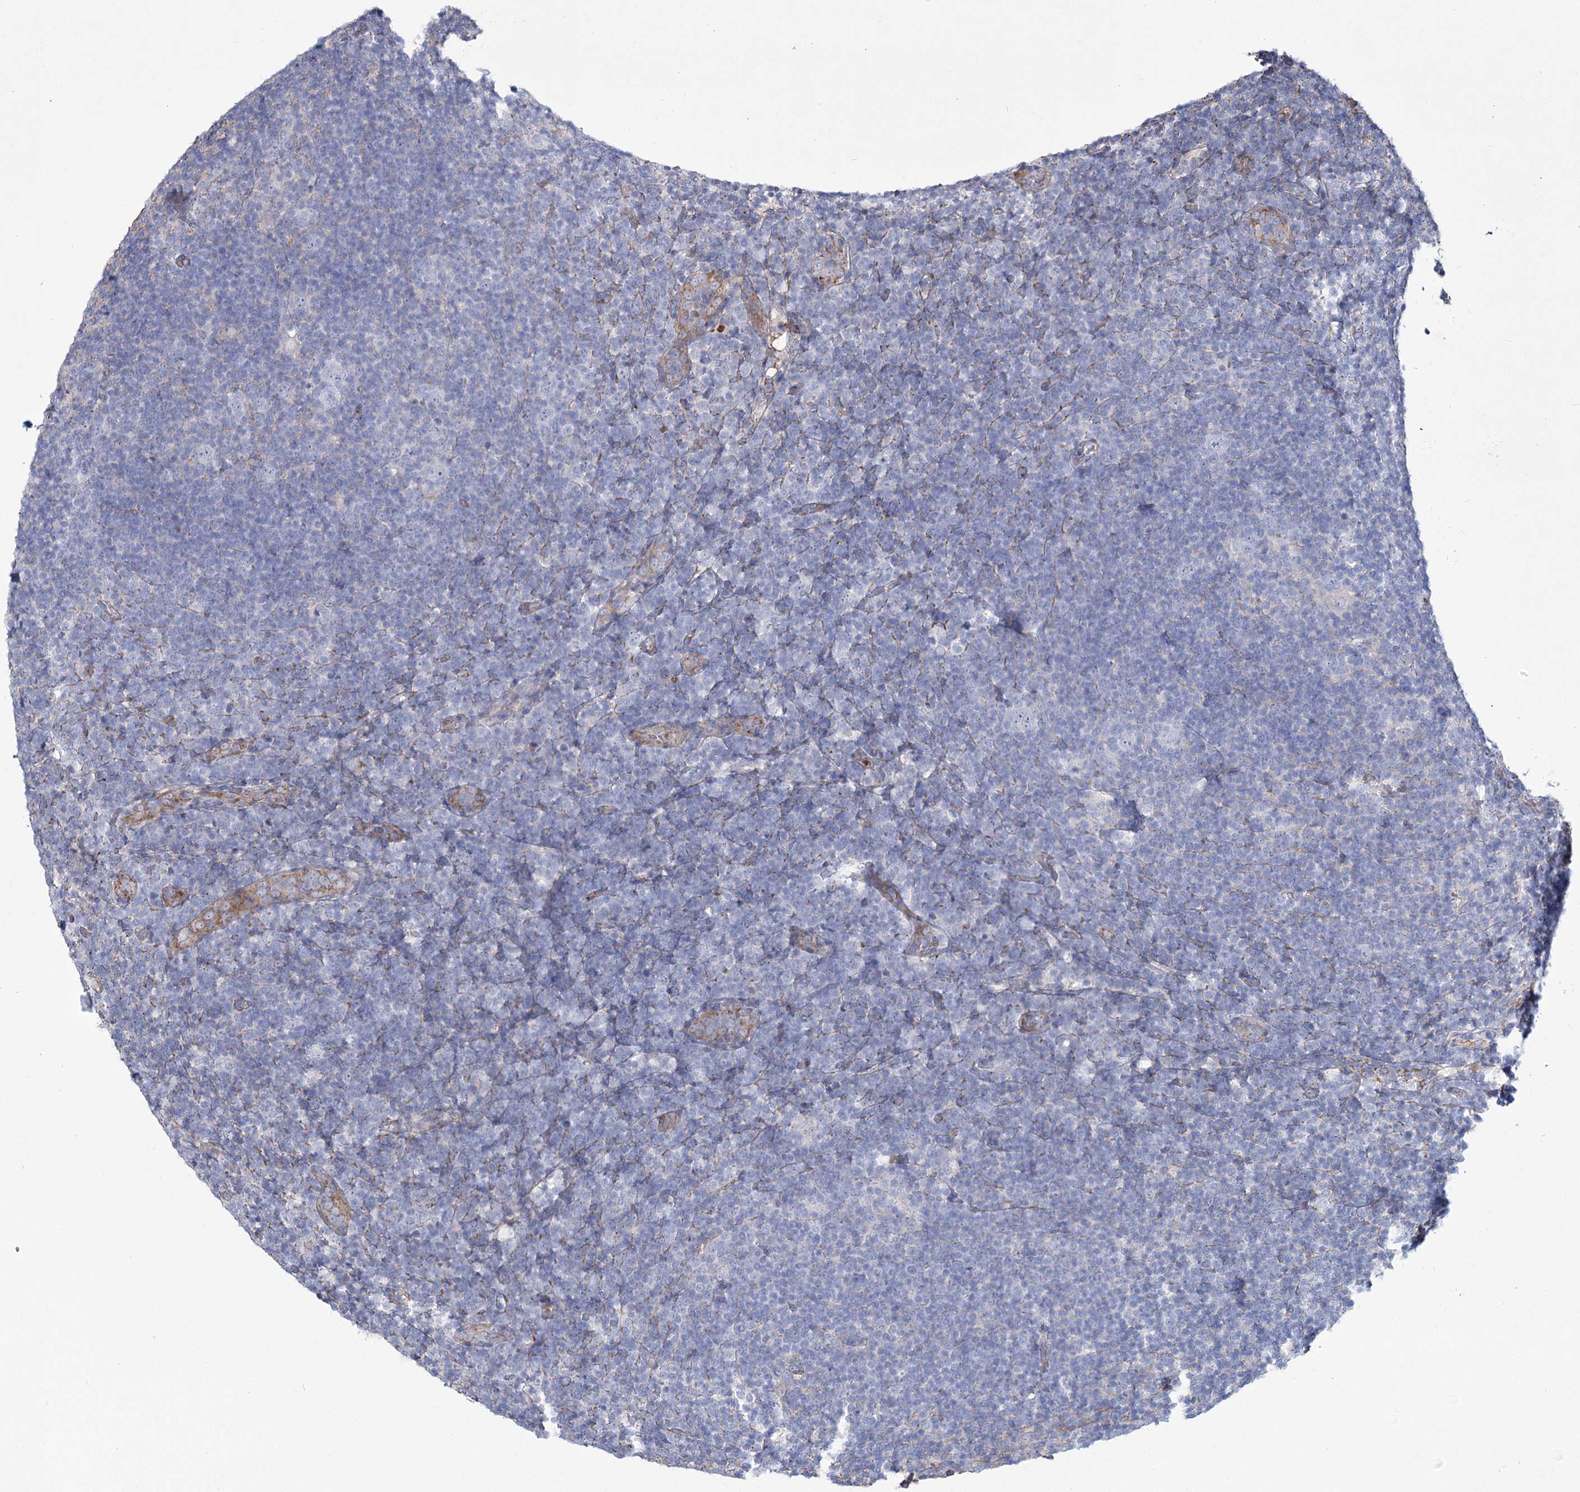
{"staining": {"intensity": "negative", "quantity": "none", "location": "none"}, "tissue": "lymphoma", "cell_type": "Tumor cells", "image_type": "cancer", "snomed": [{"axis": "morphology", "description": "Hodgkin's disease, NOS"}, {"axis": "topography", "description": "Lymph node"}], "caption": "This is an immunohistochemistry histopathology image of human lymphoma. There is no staining in tumor cells.", "gene": "ME3", "patient": {"sex": "female", "age": 57}}